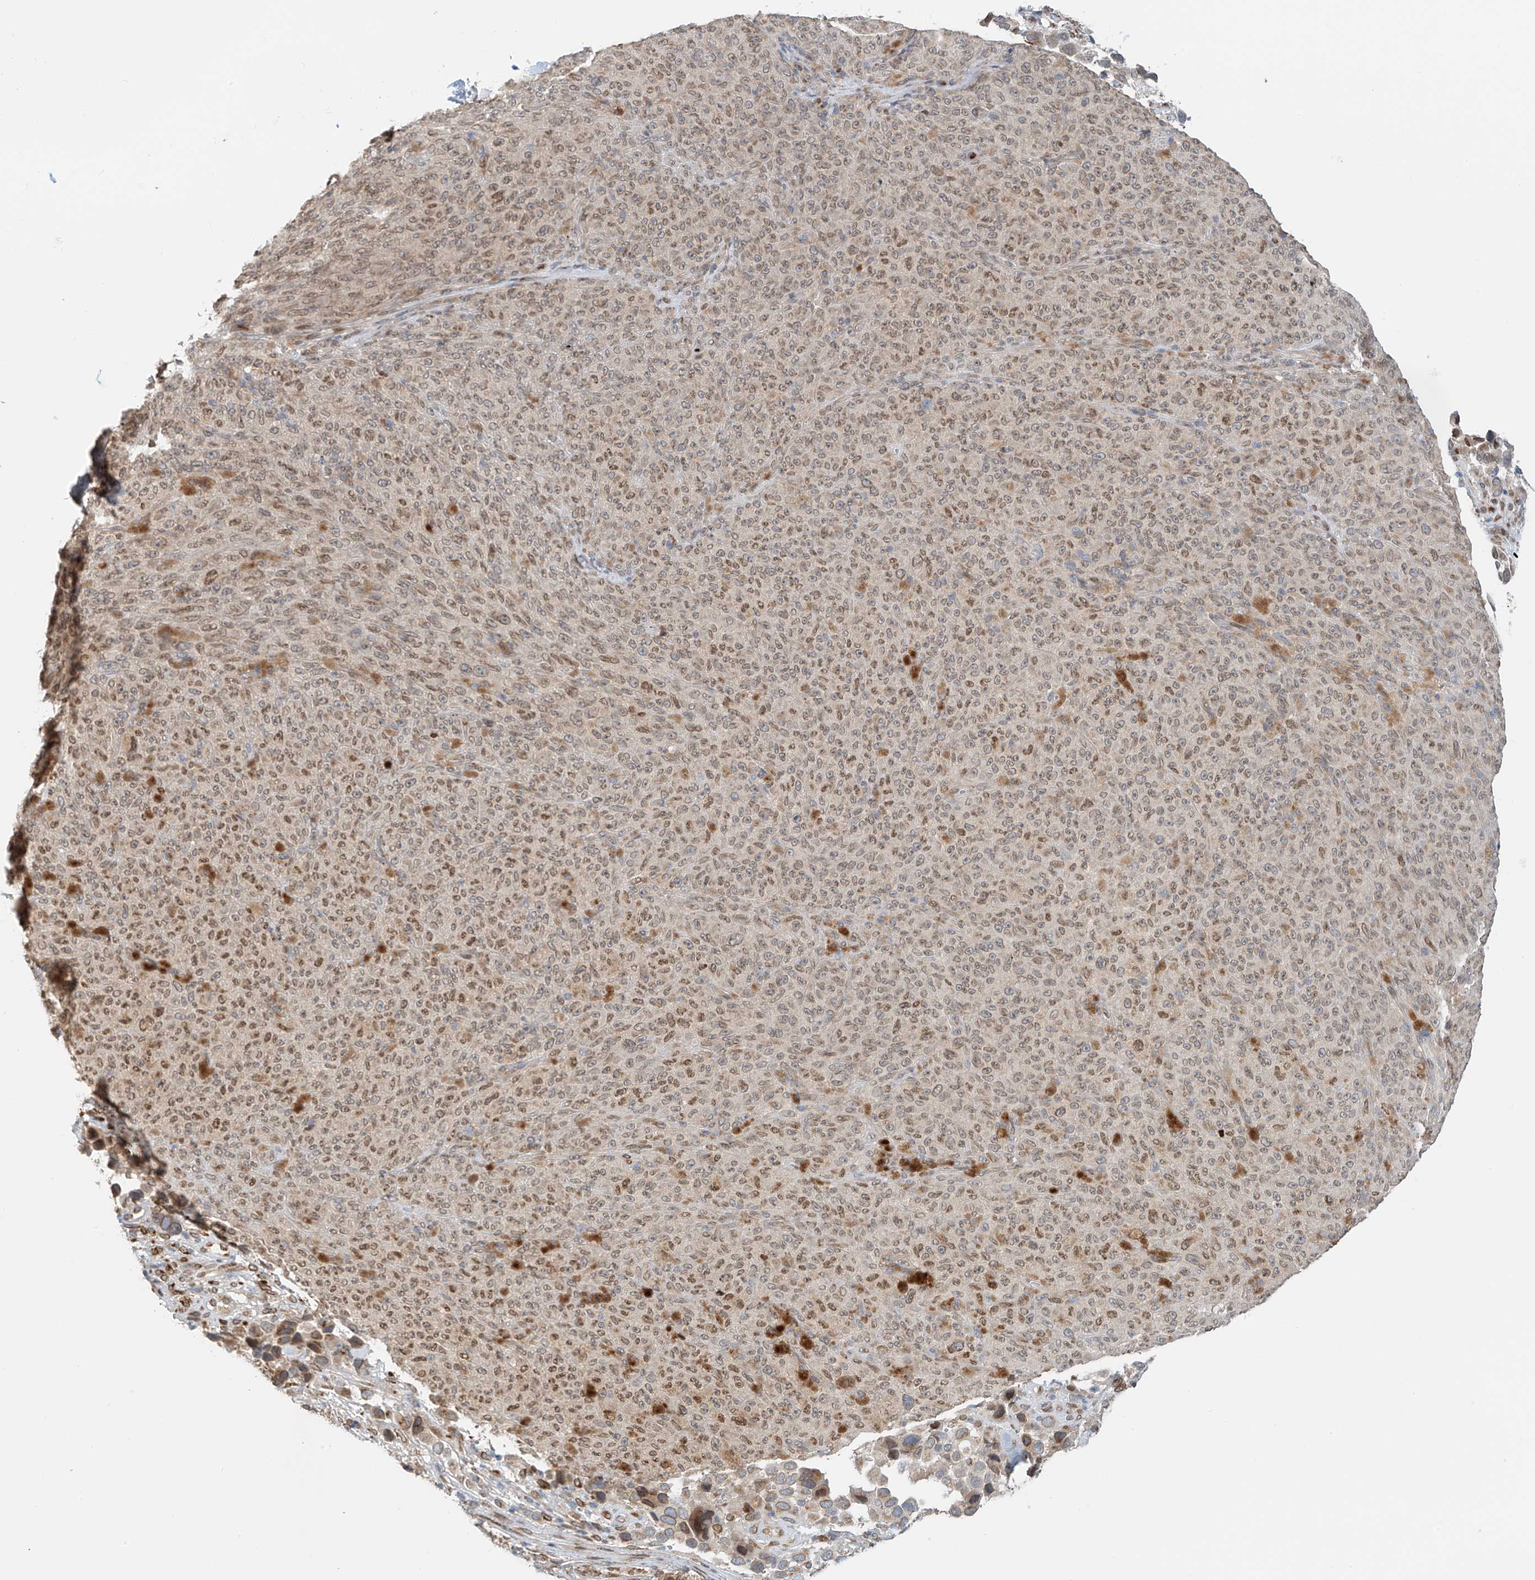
{"staining": {"intensity": "weak", "quantity": ">75%", "location": "cytoplasmic/membranous,nuclear"}, "tissue": "melanoma", "cell_type": "Tumor cells", "image_type": "cancer", "snomed": [{"axis": "morphology", "description": "Malignant melanoma, NOS"}, {"axis": "topography", "description": "Skin"}], "caption": "The immunohistochemical stain labels weak cytoplasmic/membranous and nuclear staining in tumor cells of malignant melanoma tissue.", "gene": "STARD9", "patient": {"sex": "female", "age": 82}}